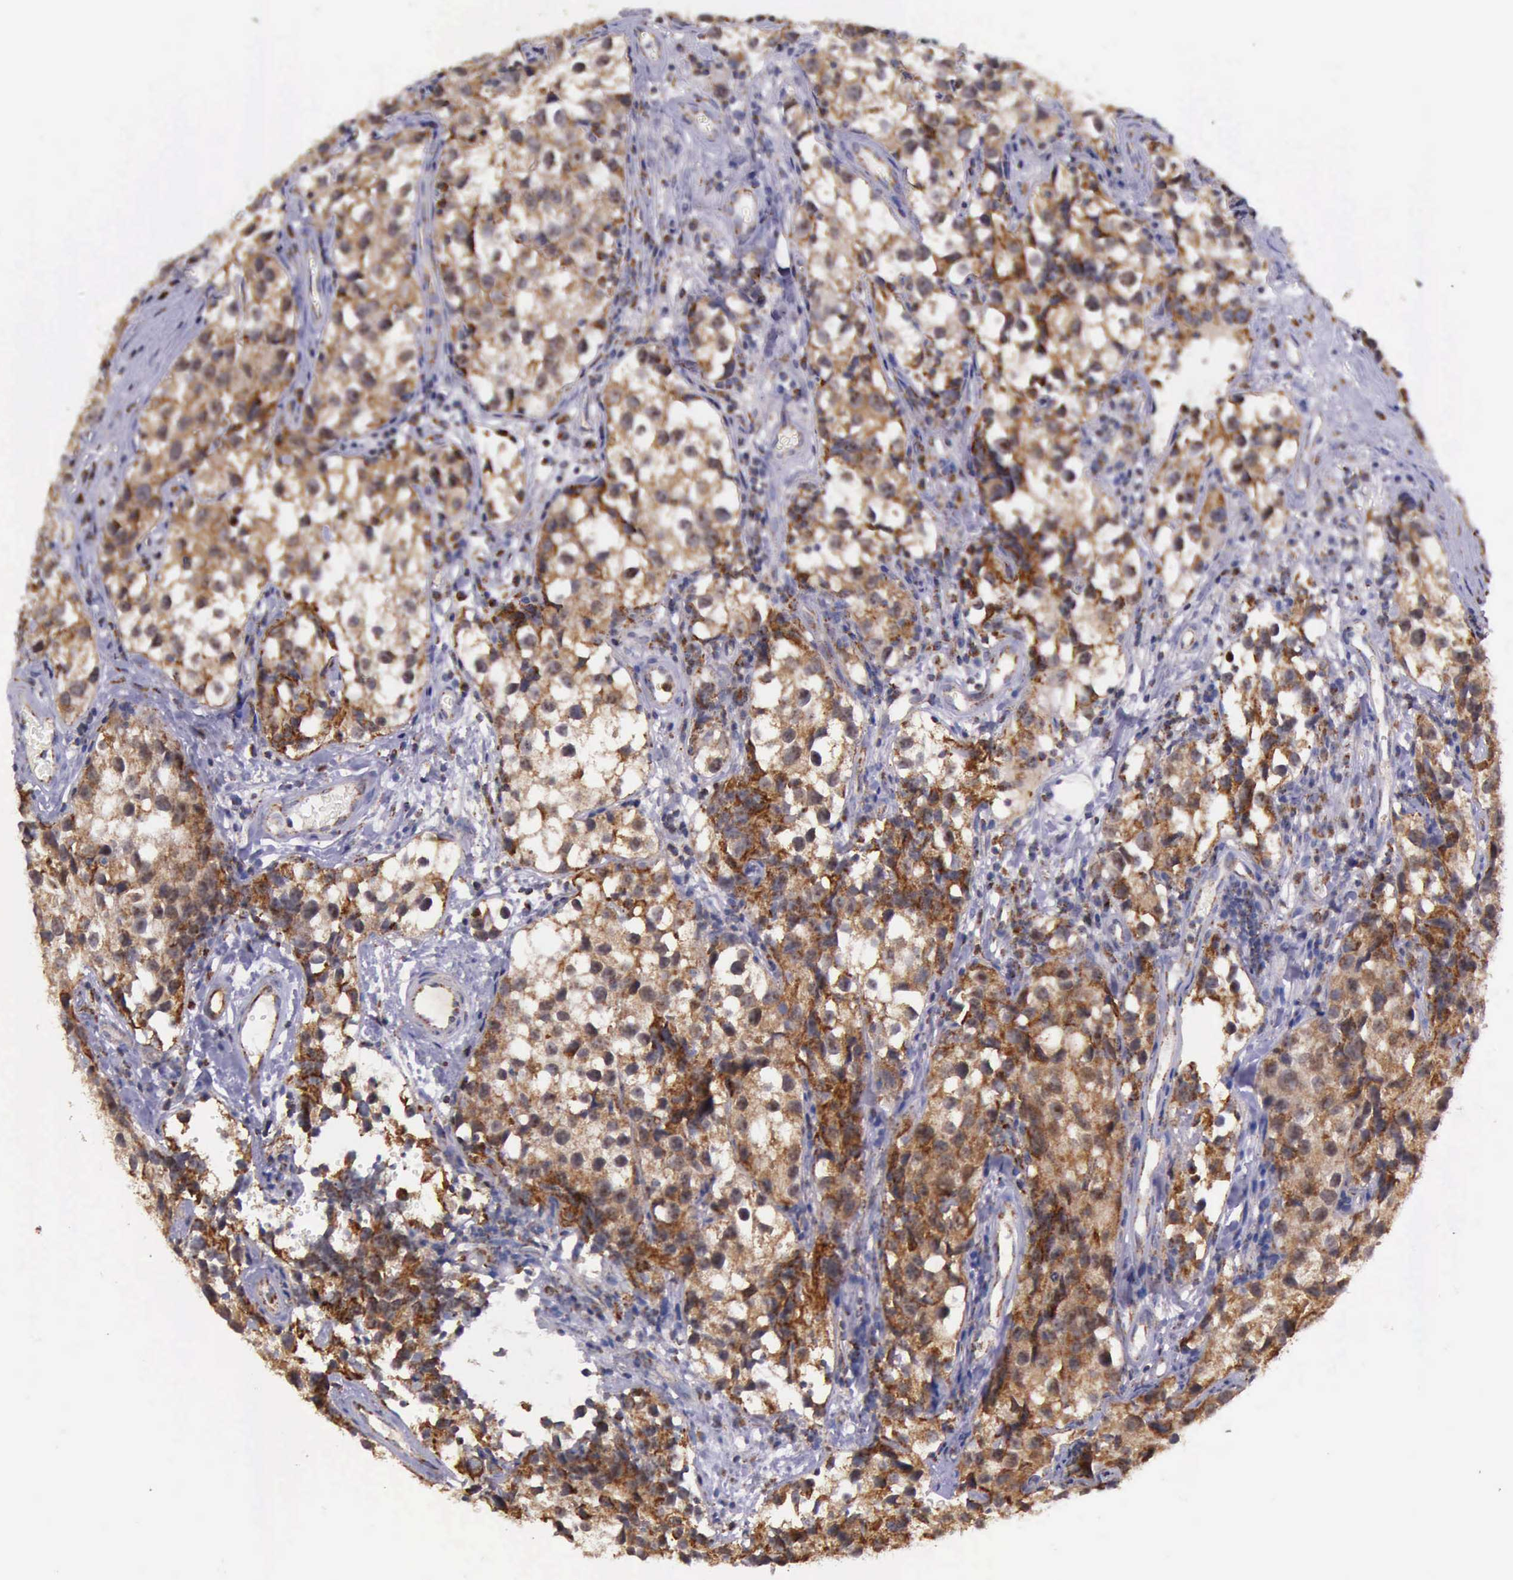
{"staining": {"intensity": "moderate", "quantity": ">75%", "location": "cytoplasmic/membranous"}, "tissue": "testis cancer", "cell_type": "Tumor cells", "image_type": "cancer", "snomed": [{"axis": "morphology", "description": "Seminoma, NOS"}, {"axis": "topography", "description": "Testis"}], "caption": "Brown immunohistochemical staining in seminoma (testis) exhibits moderate cytoplasmic/membranous positivity in approximately >75% of tumor cells.", "gene": "TXN2", "patient": {"sex": "male", "age": 39}}